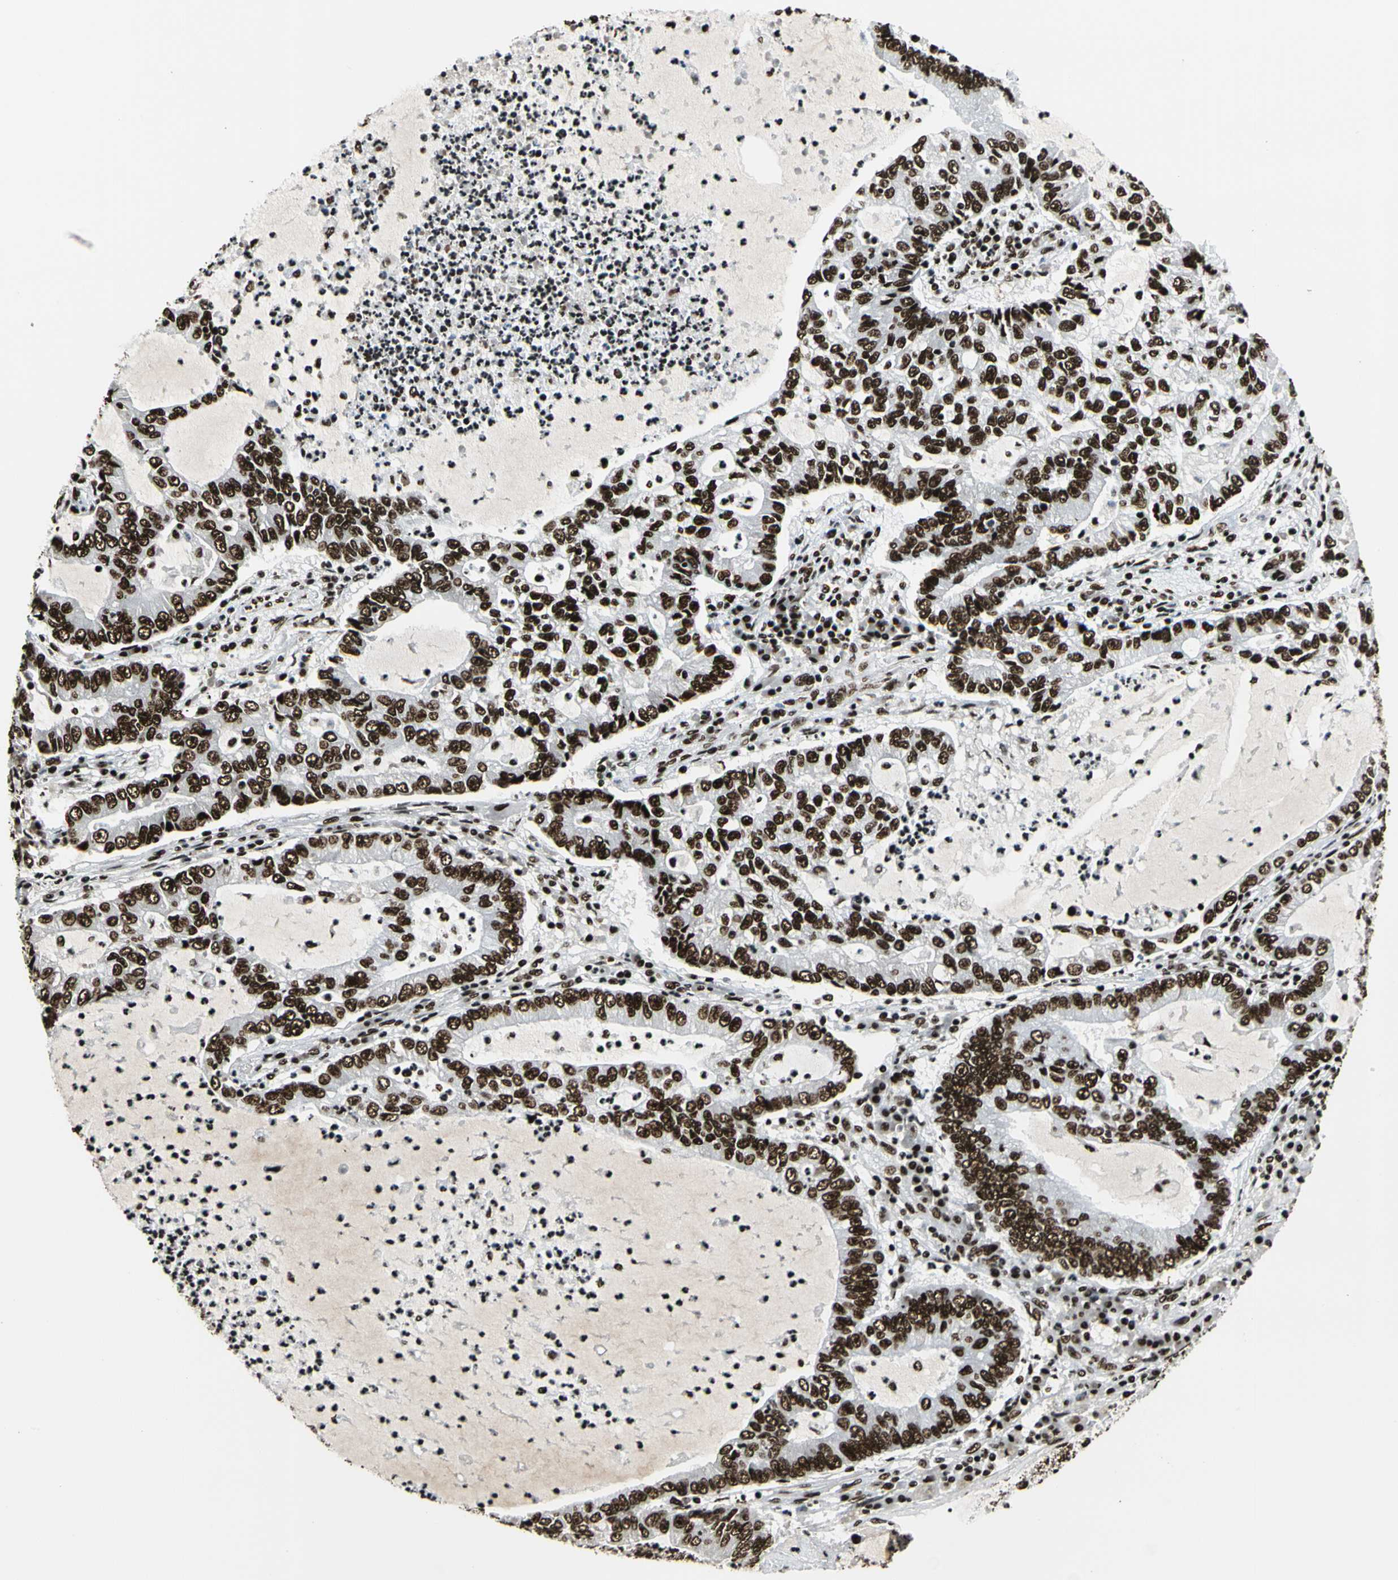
{"staining": {"intensity": "strong", "quantity": ">75%", "location": "nuclear"}, "tissue": "lung cancer", "cell_type": "Tumor cells", "image_type": "cancer", "snomed": [{"axis": "morphology", "description": "Adenocarcinoma, NOS"}, {"axis": "topography", "description": "Lung"}], "caption": "Lung cancer (adenocarcinoma) tissue reveals strong nuclear expression in approximately >75% of tumor cells", "gene": "CCAR1", "patient": {"sex": "female", "age": 51}}